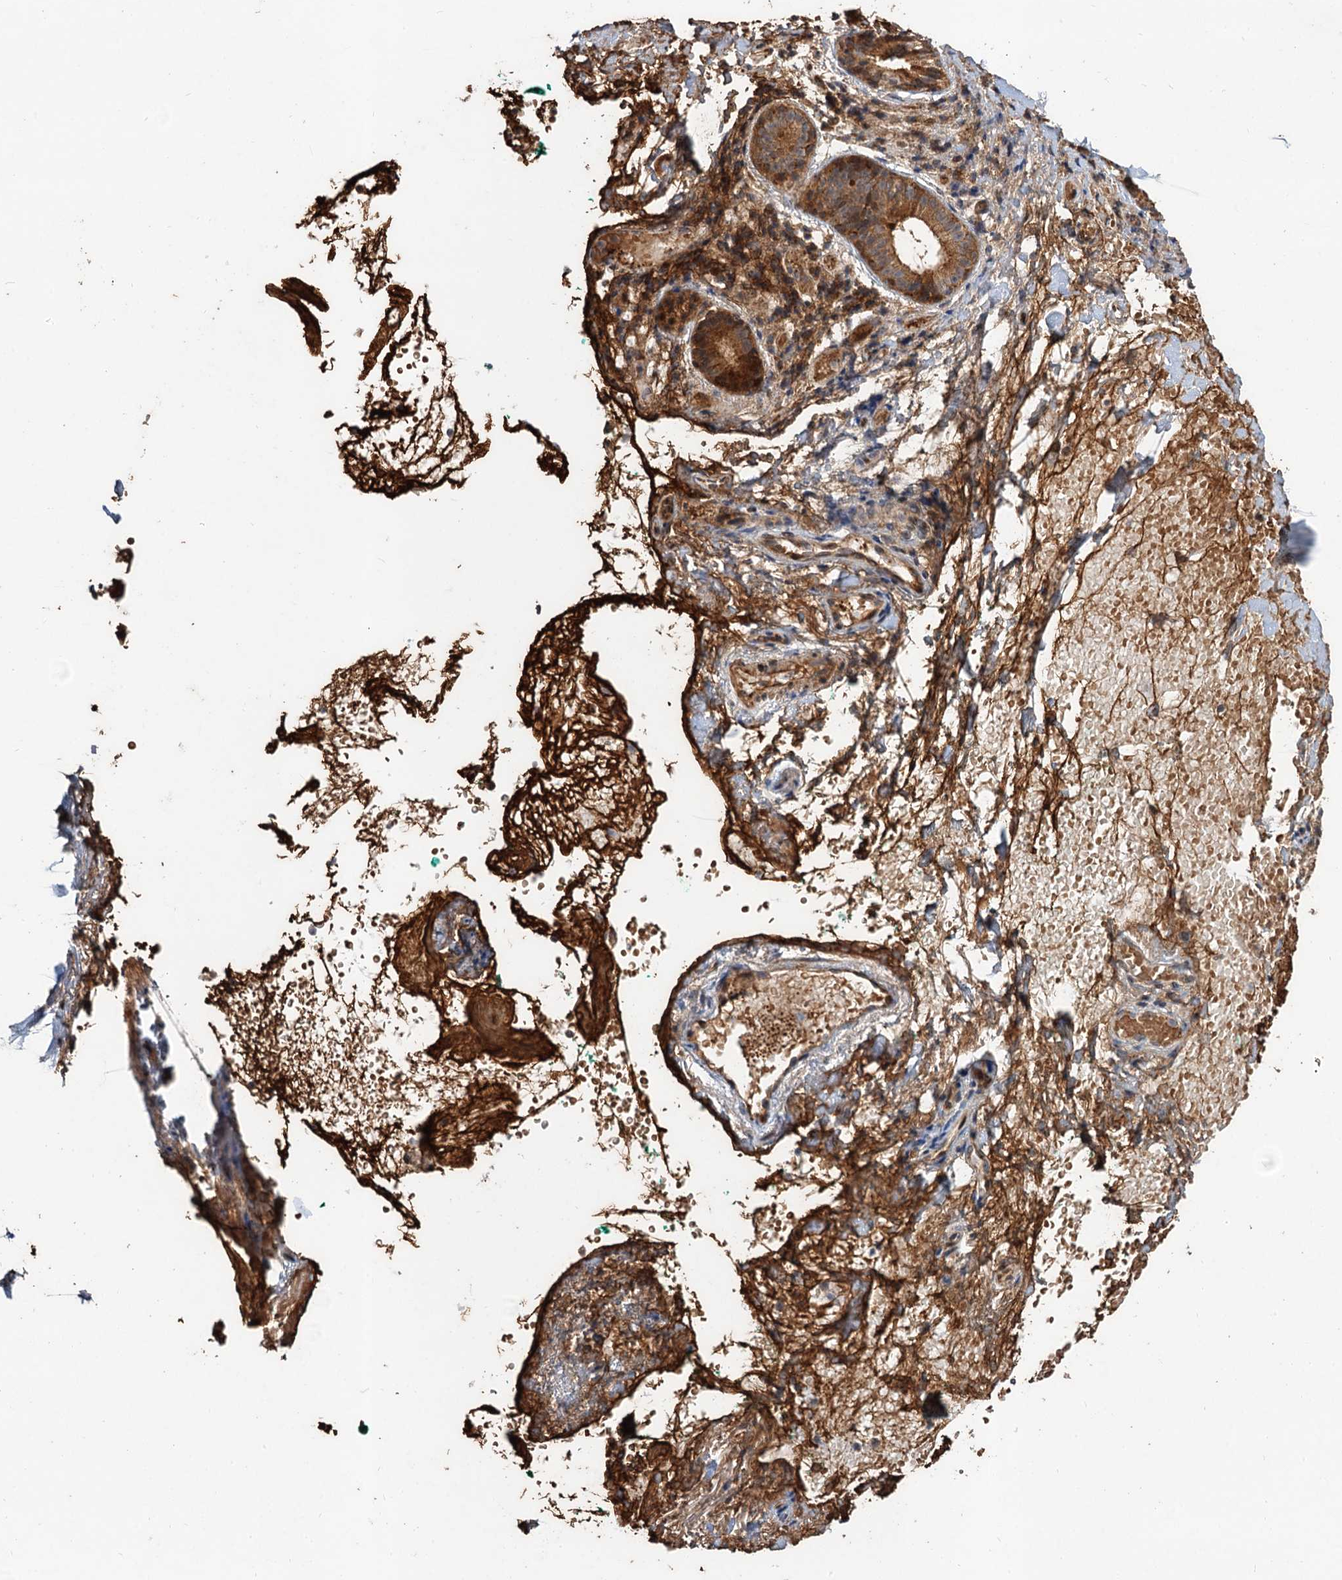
{"staining": {"intensity": "moderate", "quantity": "25%-75%", "location": "cytoplasmic/membranous"}, "tissue": "adipose tissue", "cell_type": "Adipocytes", "image_type": "normal", "snomed": [{"axis": "morphology", "description": "Normal tissue, NOS"}, {"axis": "morphology", "description": "Basal cell carcinoma"}, {"axis": "topography", "description": "Cartilage tissue"}, {"axis": "topography", "description": "Nasopharynx"}, {"axis": "topography", "description": "Oral tissue"}], "caption": "The micrograph demonstrates a brown stain indicating the presence of a protein in the cytoplasmic/membranous of adipocytes in adipose tissue. (IHC, brightfield microscopy, high magnification).", "gene": "DEXI", "patient": {"sex": "female", "age": 77}}